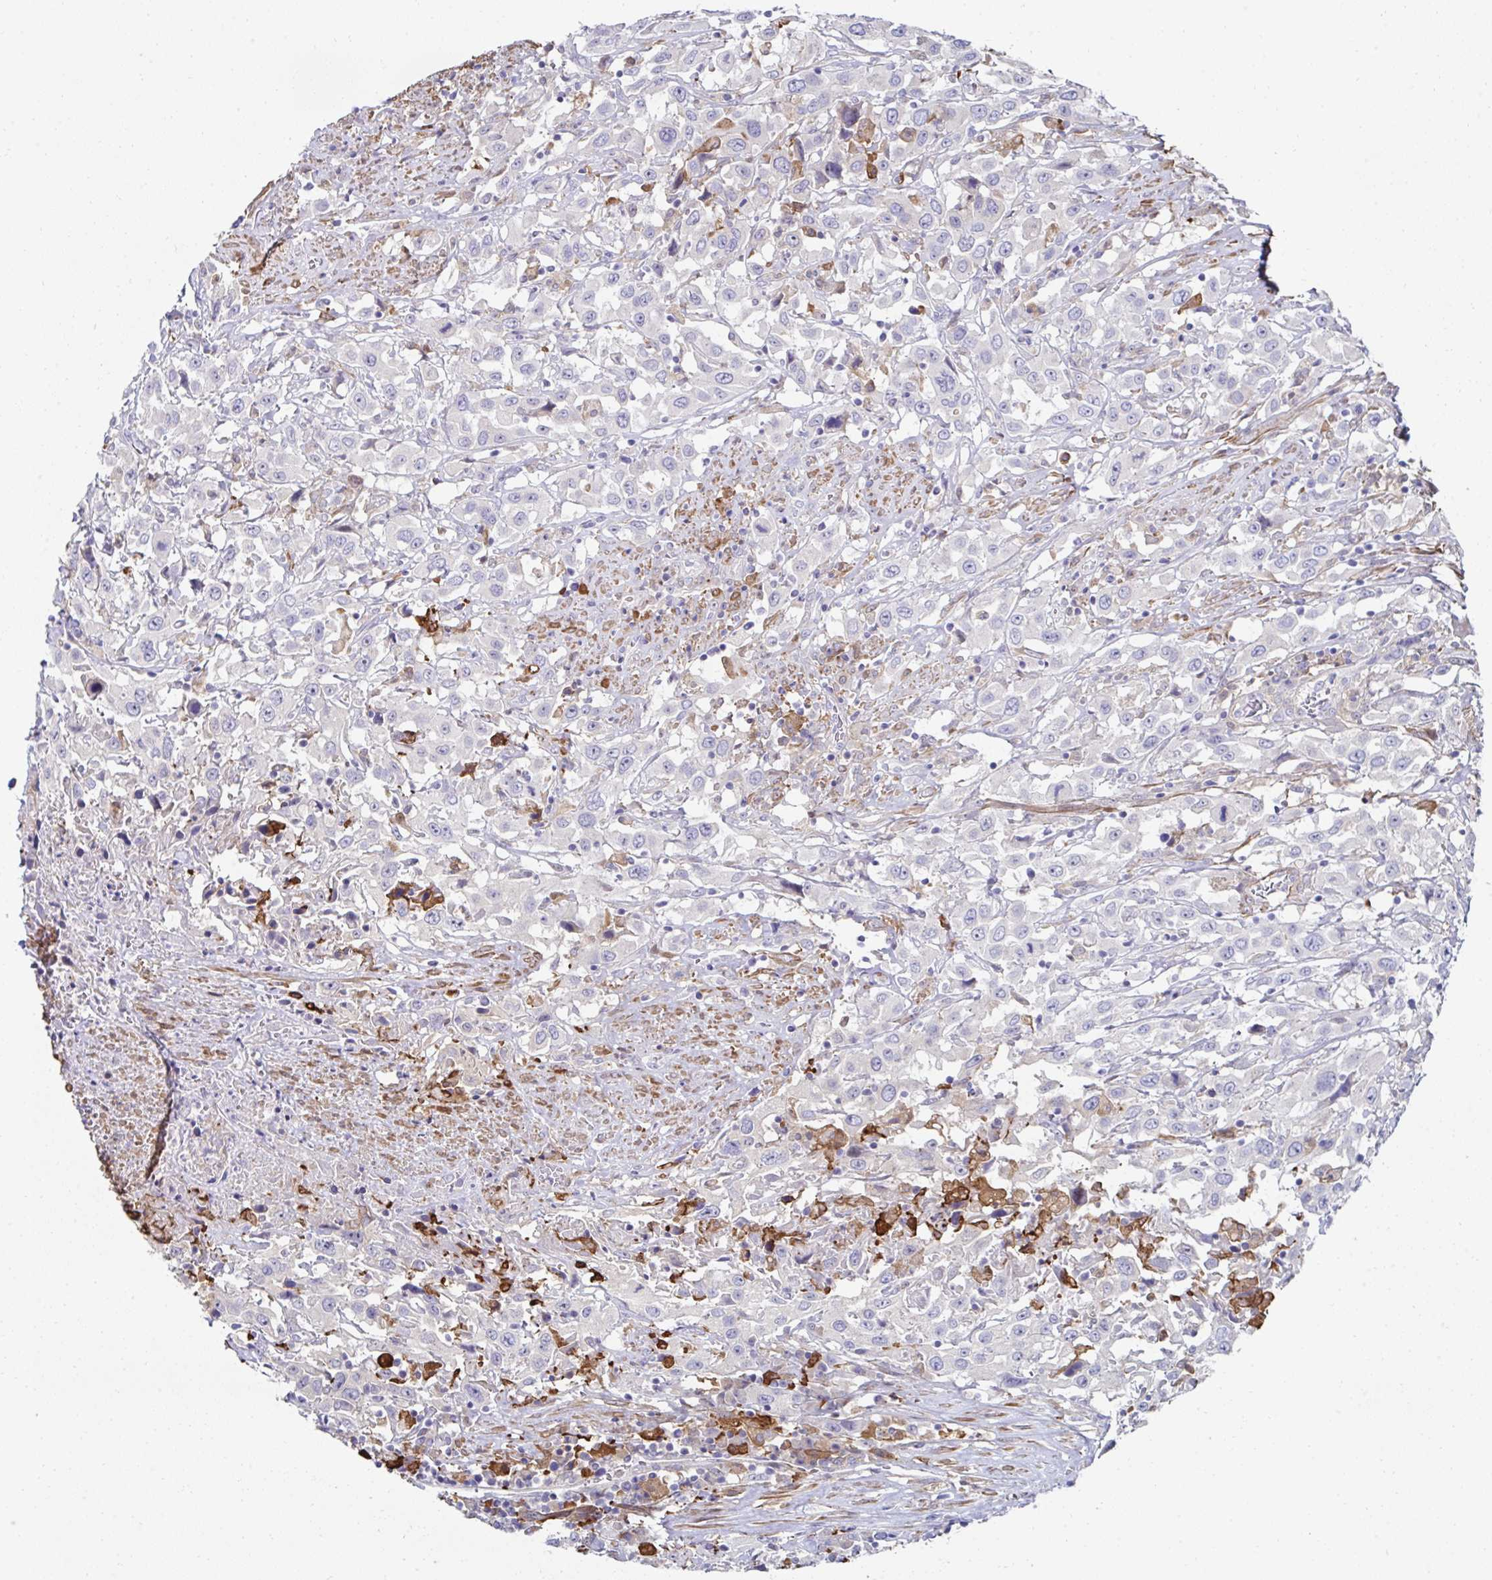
{"staining": {"intensity": "negative", "quantity": "none", "location": "none"}, "tissue": "urothelial cancer", "cell_type": "Tumor cells", "image_type": "cancer", "snomed": [{"axis": "morphology", "description": "Urothelial carcinoma, High grade"}, {"axis": "topography", "description": "Urinary bladder"}], "caption": "Tumor cells show no significant staining in urothelial carcinoma (high-grade).", "gene": "FBXL13", "patient": {"sex": "male", "age": 61}}